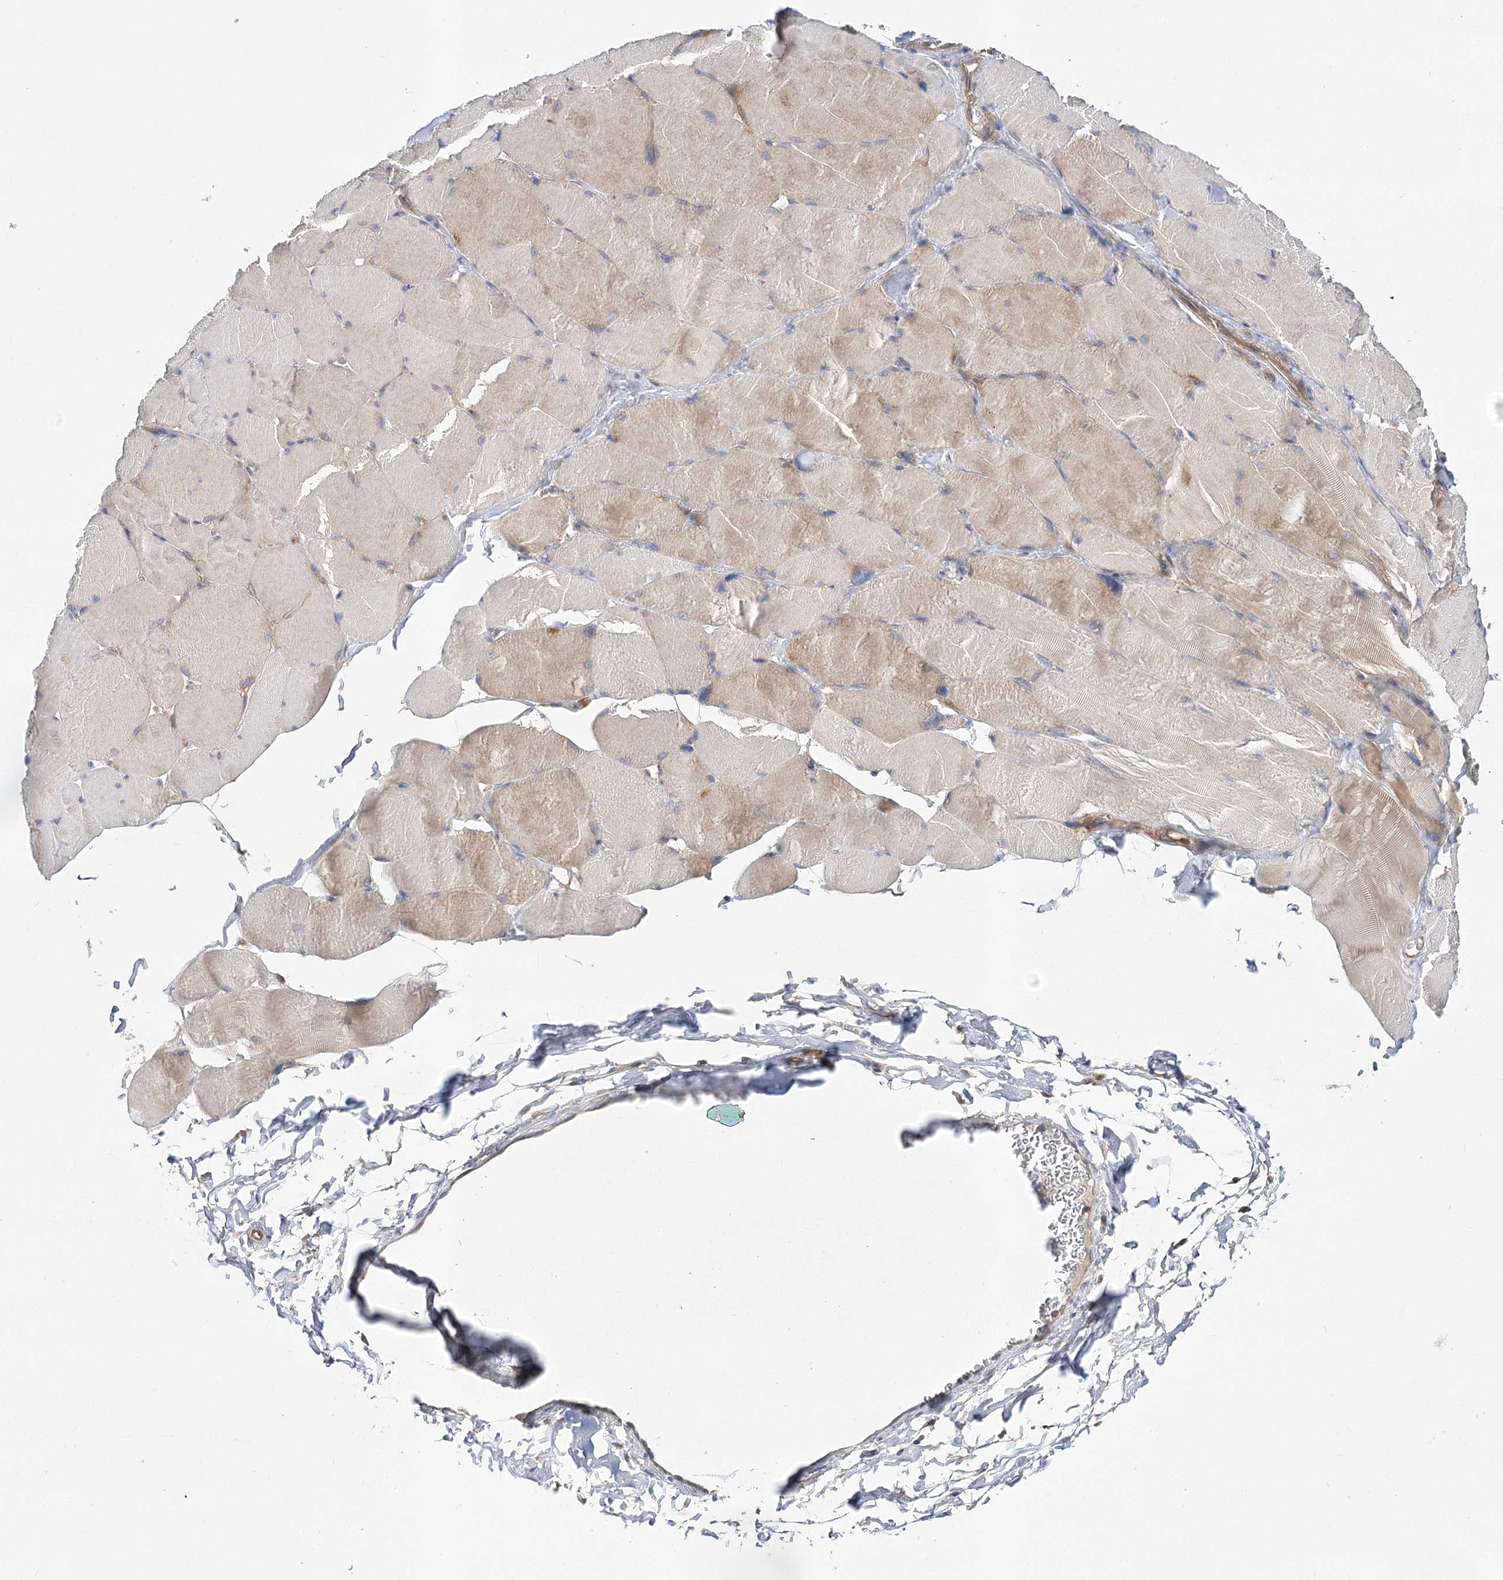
{"staining": {"intensity": "negative", "quantity": "none", "location": "none"}, "tissue": "skeletal muscle", "cell_type": "Myocytes", "image_type": "normal", "snomed": [{"axis": "morphology", "description": "Normal tissue, NOS"}, {"axis": "topography", "description": "Skin"}, {"axis": "topography", "description": "Skeletal muscle"}], "caption": "Protein analysis of normal skeletal muscle shows no significant positivity in myocytes. The staining is performed using DAB (3,3'-diaminobenzidine) brown chromogen with nuclei counter-stained in using hematoxylin.", "gene": "ABRAXAS2", "patient": {"sex": "male", "age": 83}}